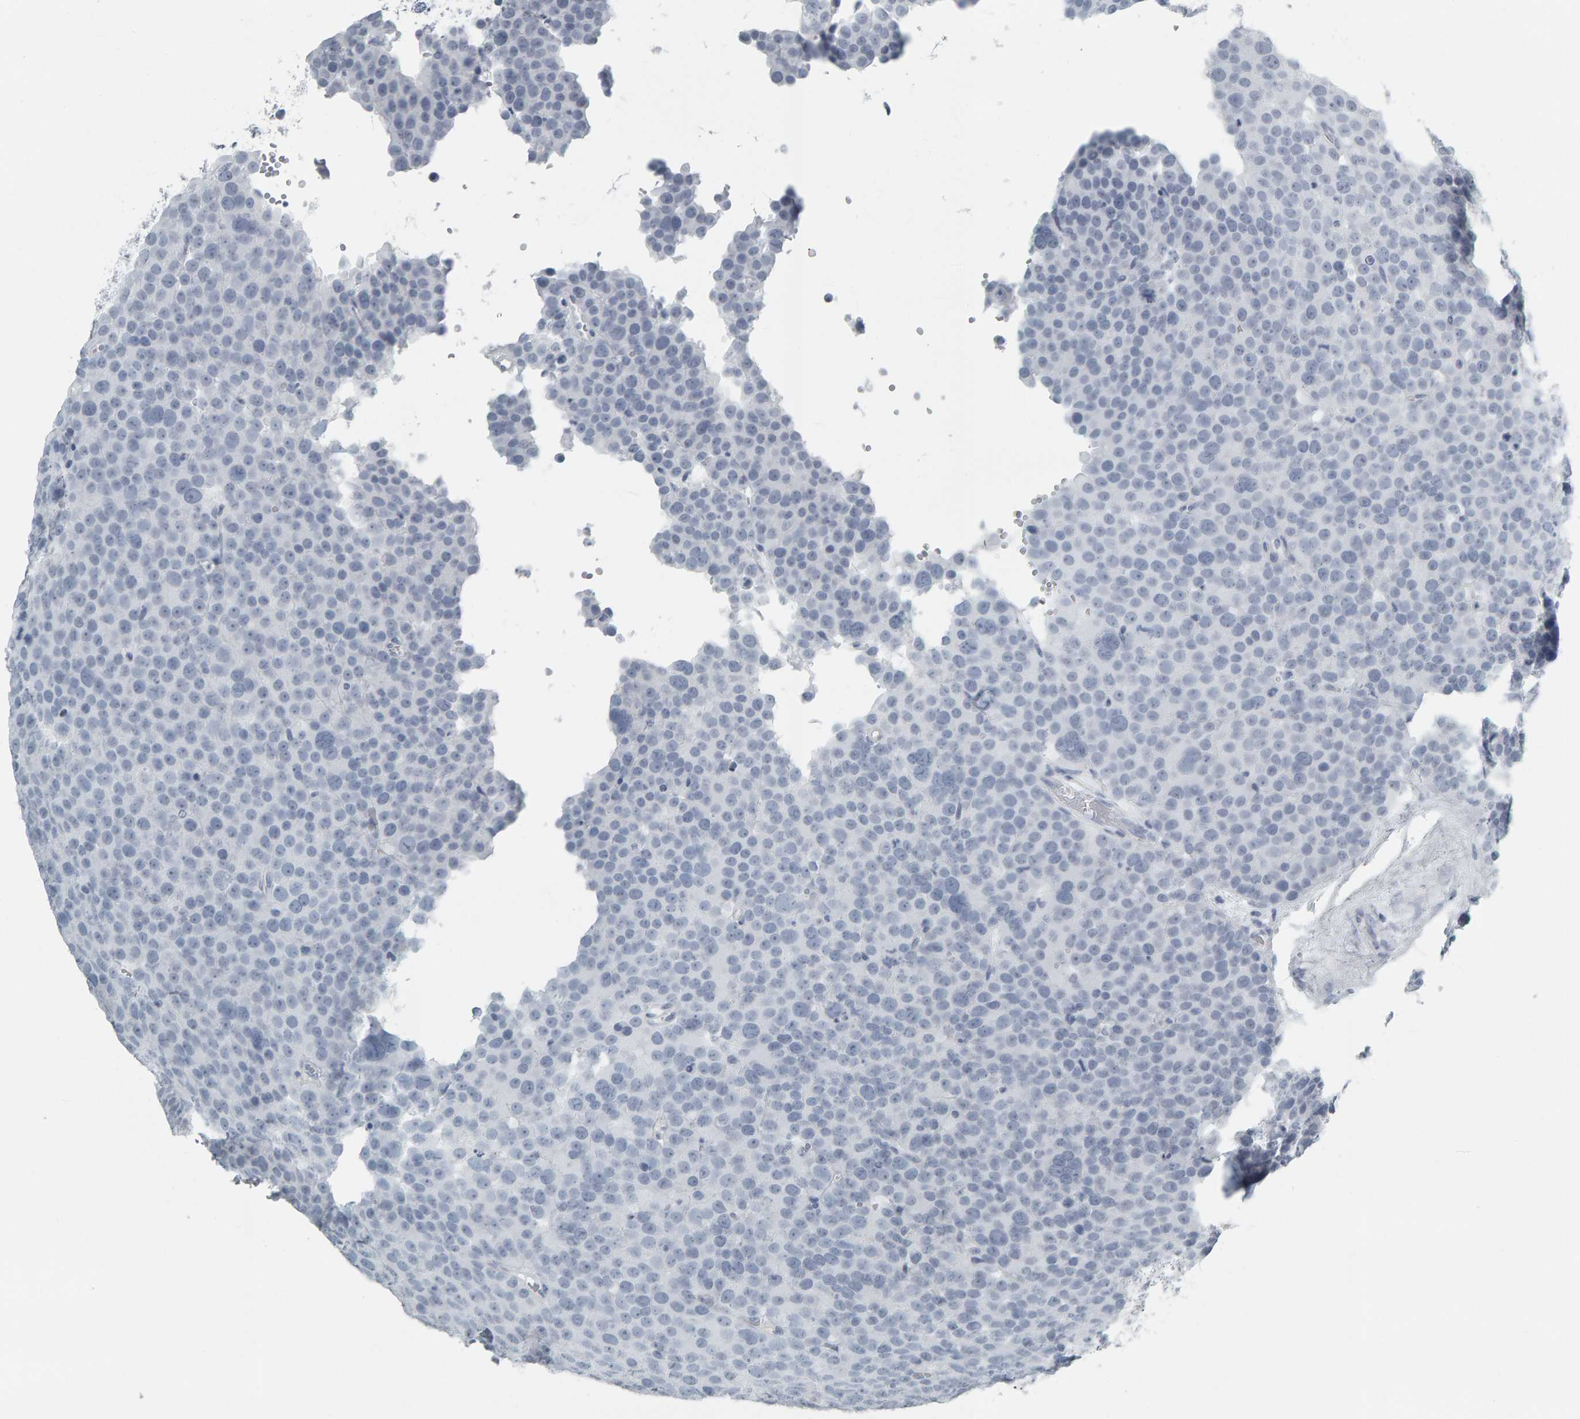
{"staining": {"intensity": "negative", "quantity": "none", "location": "none"}, "tissue": "testis cancer", "cell_type": "Tumor cells", "image_type": "cancer", "snomed": [{"axis": "morphology", "description": "Seminoma, NOS"}, {"axis": "topography", "description": "Testis"}], "caption": "This is a photomicrograph of immunohistochemistry staining of seminoma (testis), which shows no positivity in tumor cells. (DAB (3,3'-diaminobenzidine) immunohistochemistry, high magnification).", "gene": "PYY", "patient": {"sex": "male", "age": 71}}